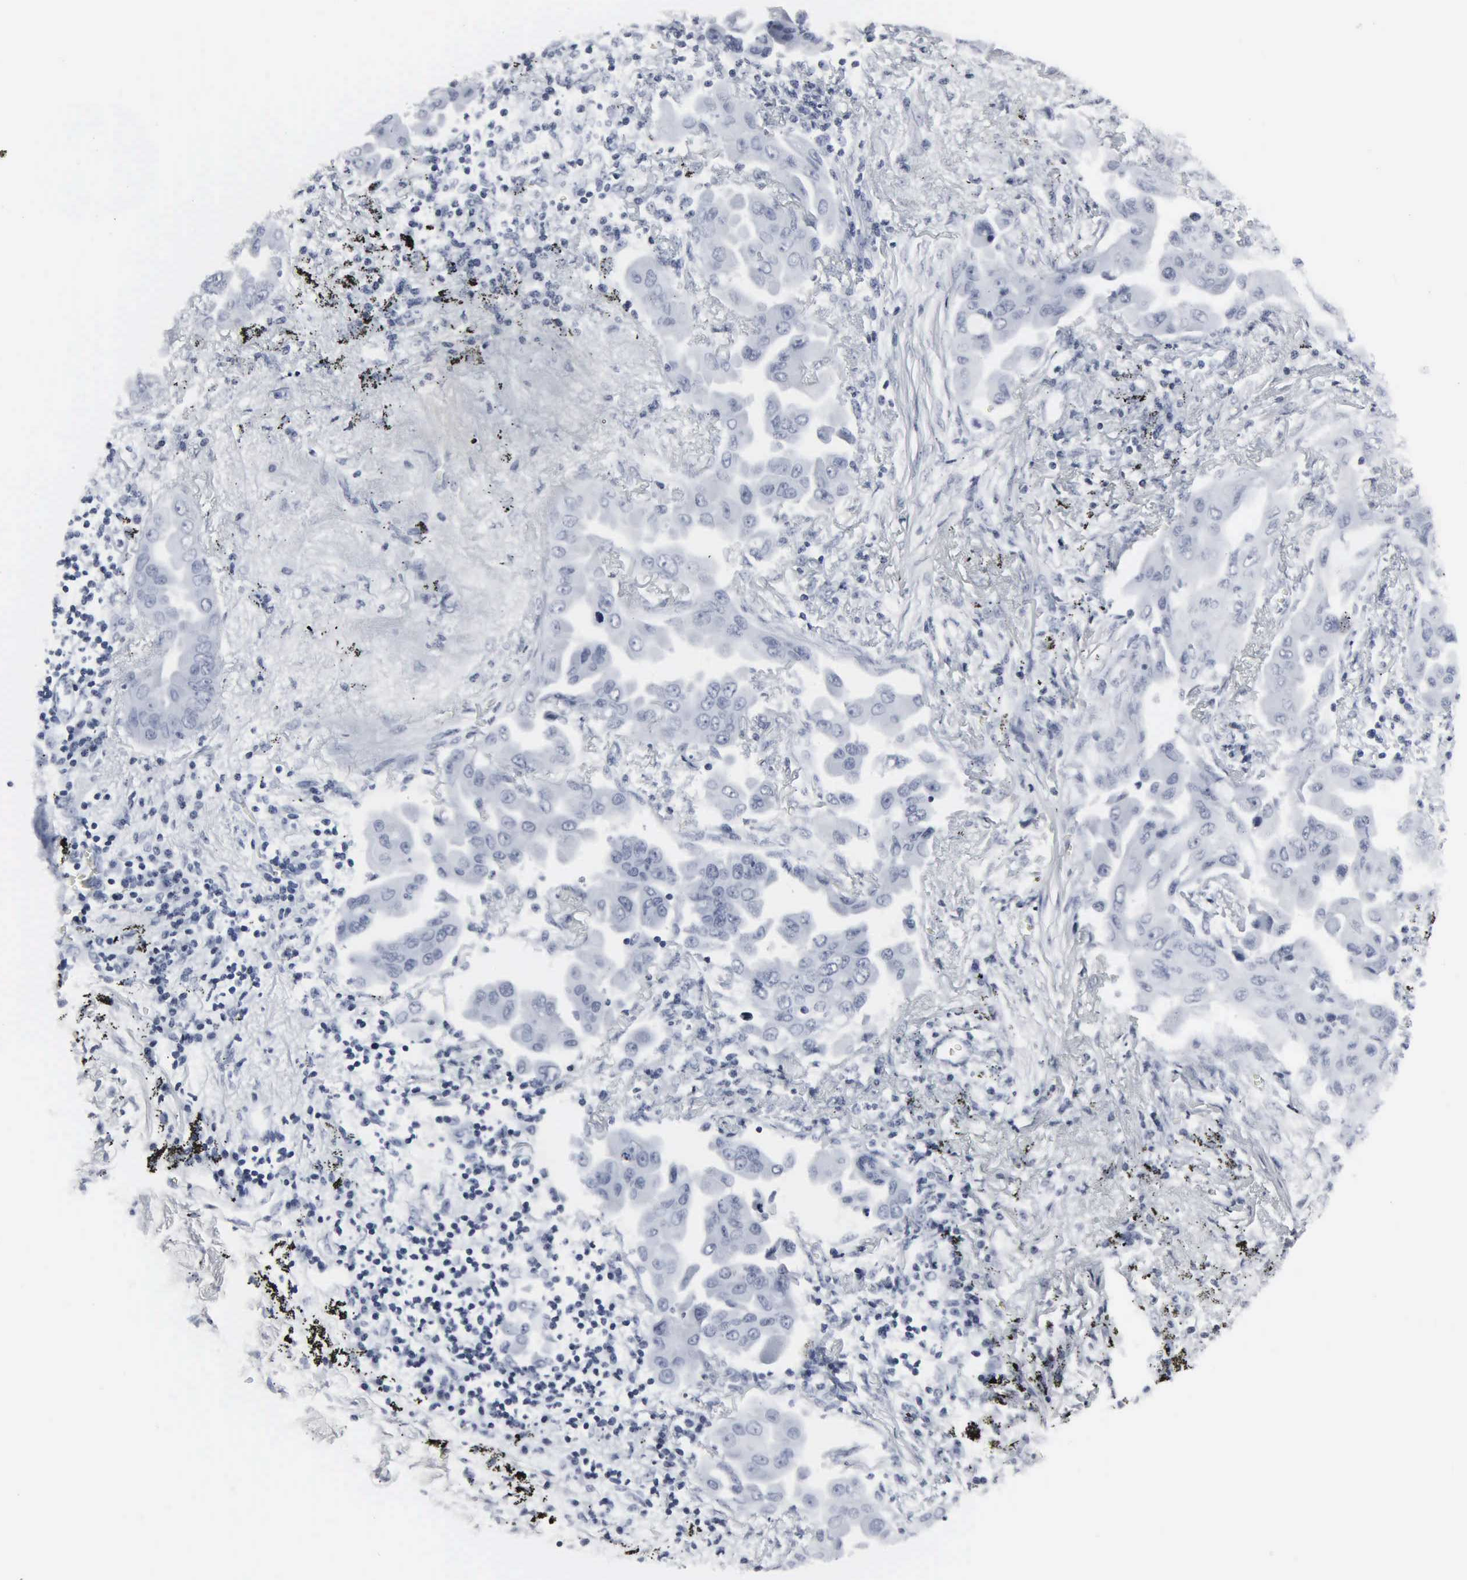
{"staining": {"intensity": "negative", "quantity": "none", "location": "none"}, "tissue": "lung cancer", "cell_type": "Tumor cells", "image_type": "cancer", "snomed": [{"axis": "morphology", "description": "Adenocarcinoma, NOS"}, {"axis": "topography", "description": "Lung"}], "caption": "An immunohistochemistry histopathology image of lung cancer (adenocarcinoma) is shown. There is no staining in tumor cells of lung cancer (adenocarcinoma). The staining is performed using DAB brown chromogen with nuclei counter-stained in using hematoxylin.", "gene": "DGCR2", "patient": {"sex": "male", "age": 68}}